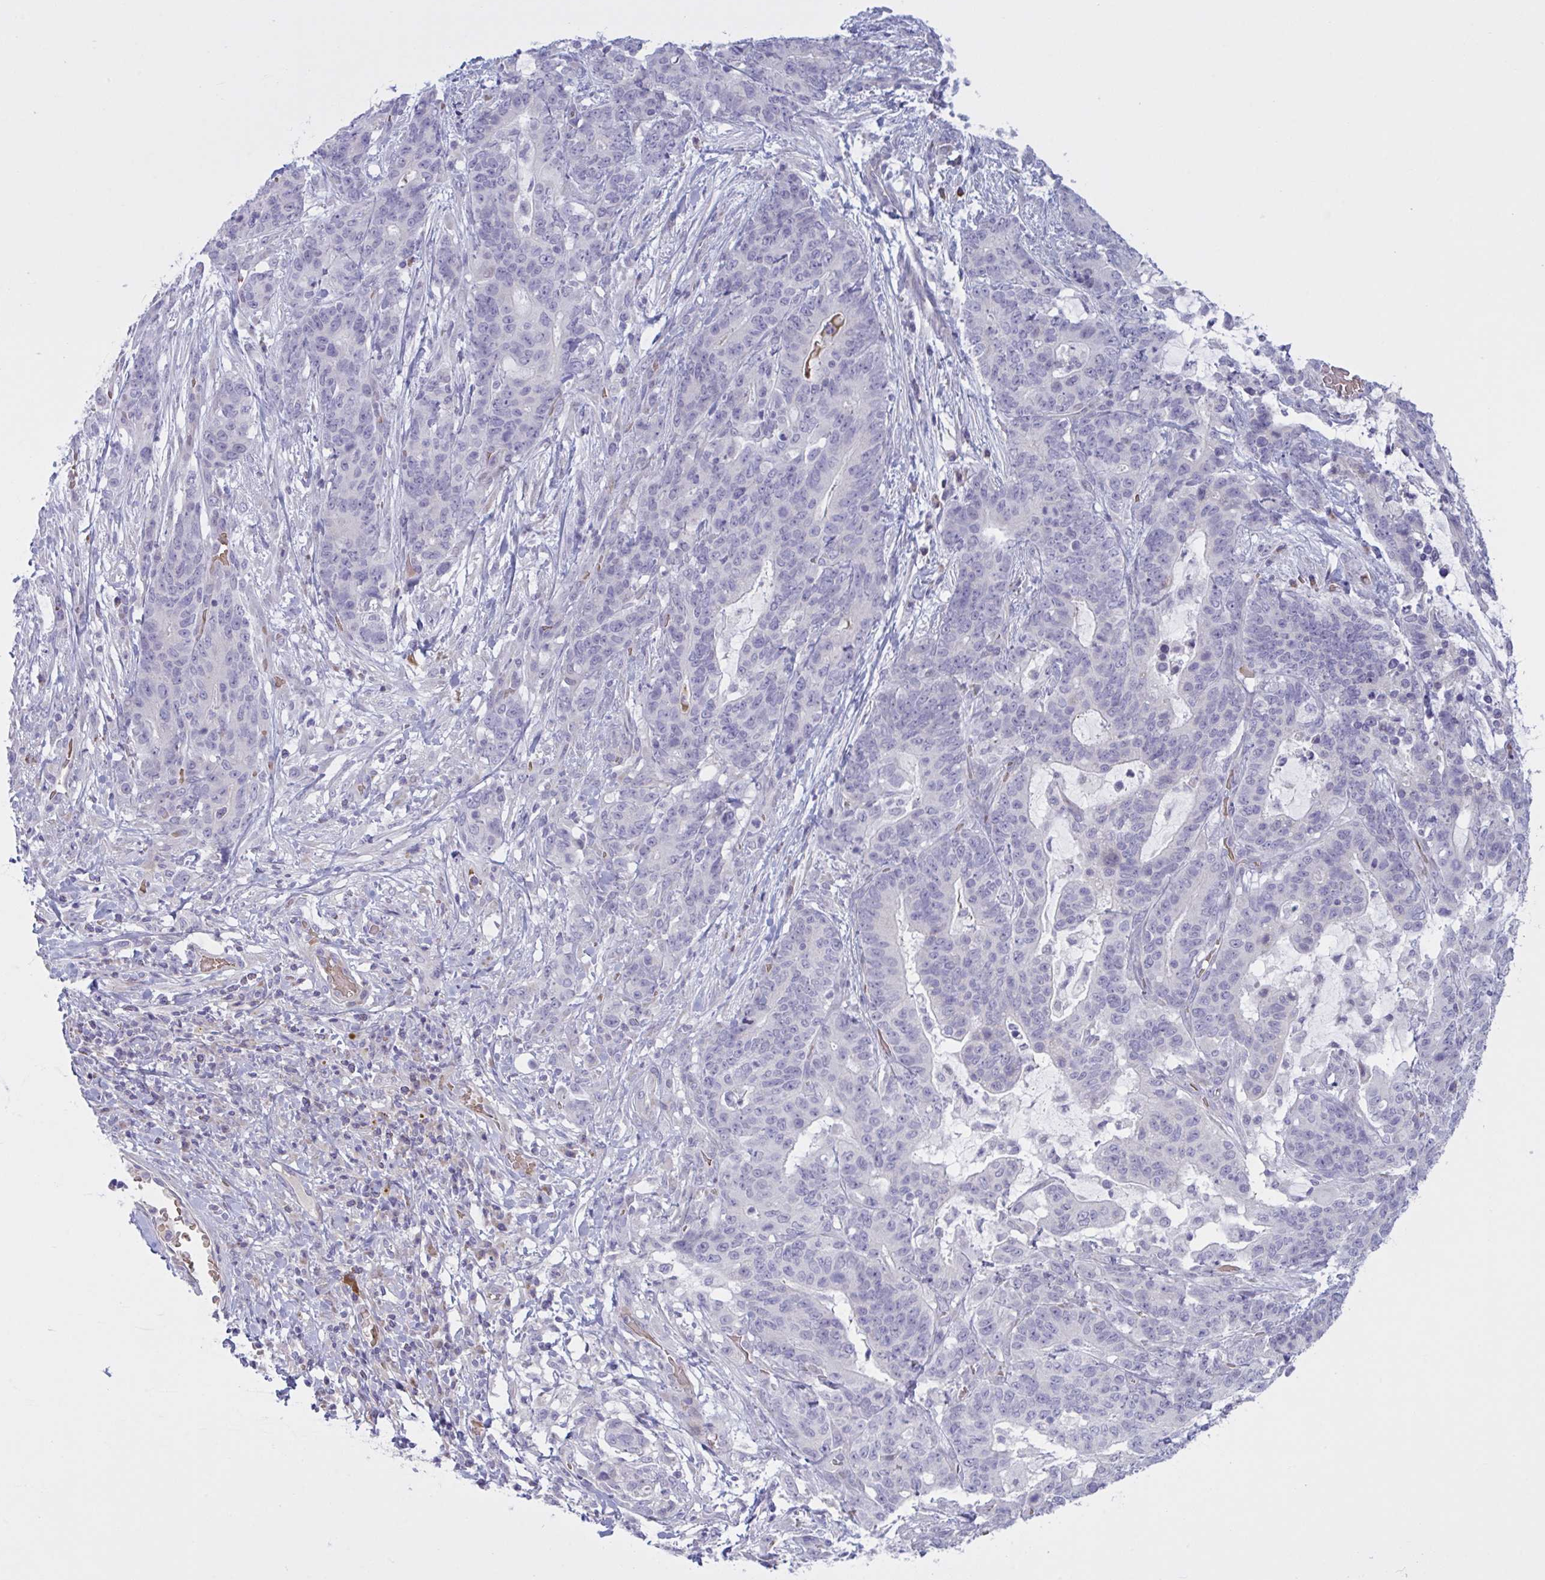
{"staining": {"intensity": "negative", "quantity": "none", "location": "none"}, "tissue": "stomach cancer", "cell_type": "Tumor cells", "image_type": "cancer", "snomed": [{"axis": "morphology", "description": "Normal tissue, NOS"}, {"axis": "morphology", "description": "Adenocarcinoma, NOS"}, {"axis": "topography", "description": "Stomach"}], "caption": "Tumor cells show no significant protein positivity in stomach cancer (adenocarcinoma).", "gene": "VWC2", "patient": {"sex": "female", "age": 64}}